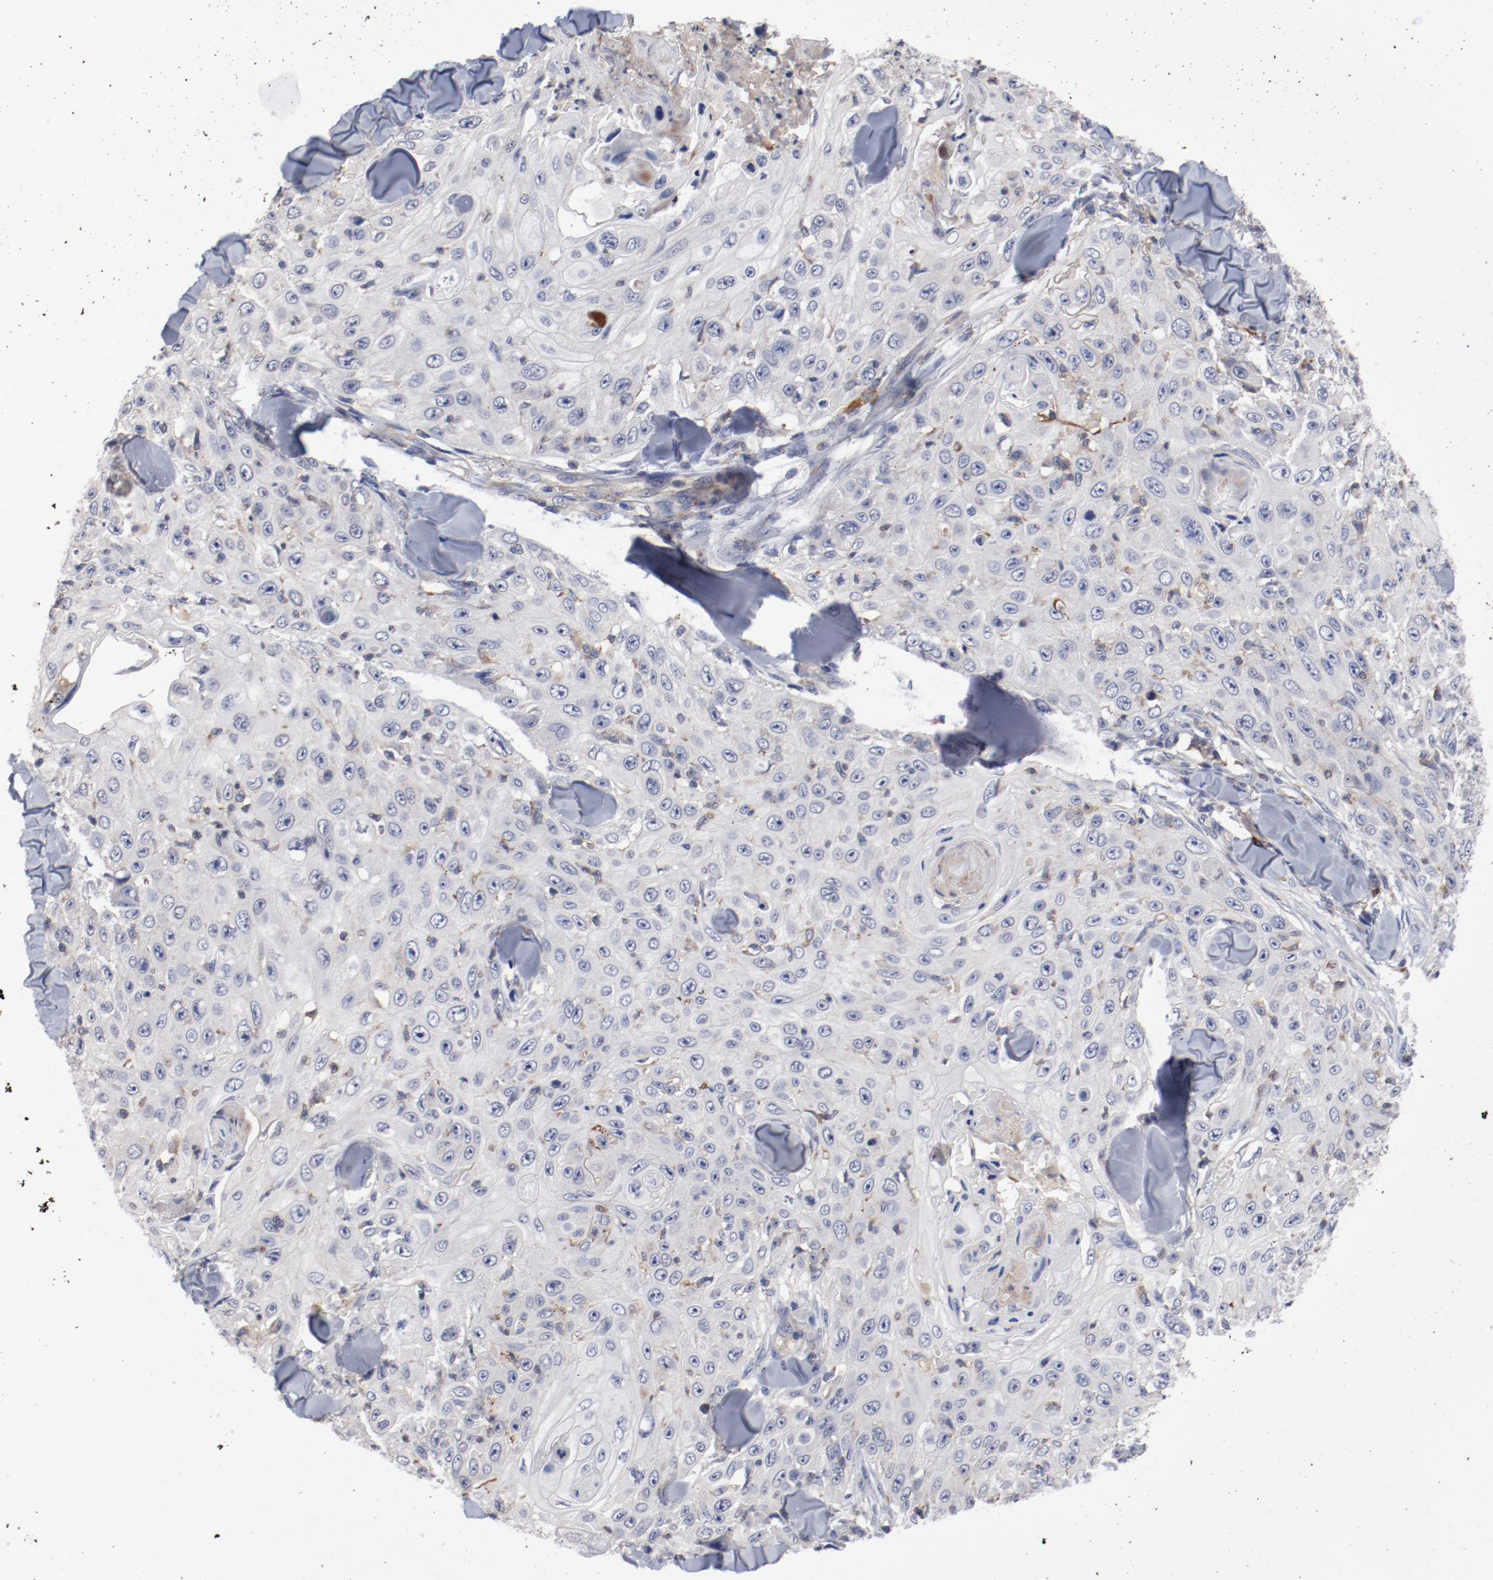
{"staining": {"intensity": "negative", "quantity": "none", "location": "none"}, "tissue": "skin cancer", "cell_type": "Tumor cells", "image_type": "cancer", "snomed": [{"axis": "morphology", "description": "Squamous cell carcinoma, NOS"}, {"axis": "topography", "description": "Skin"}], "caption": "An image of skin squamous cell carcinoma stained for a protein displays no brown staining in tumor cells. The staining is performed using DAB brown chromogen with nuclei counter-stained in using hematoxylin.", "gene": "CBL", "patient": {"sex": "male", "age": 86}}